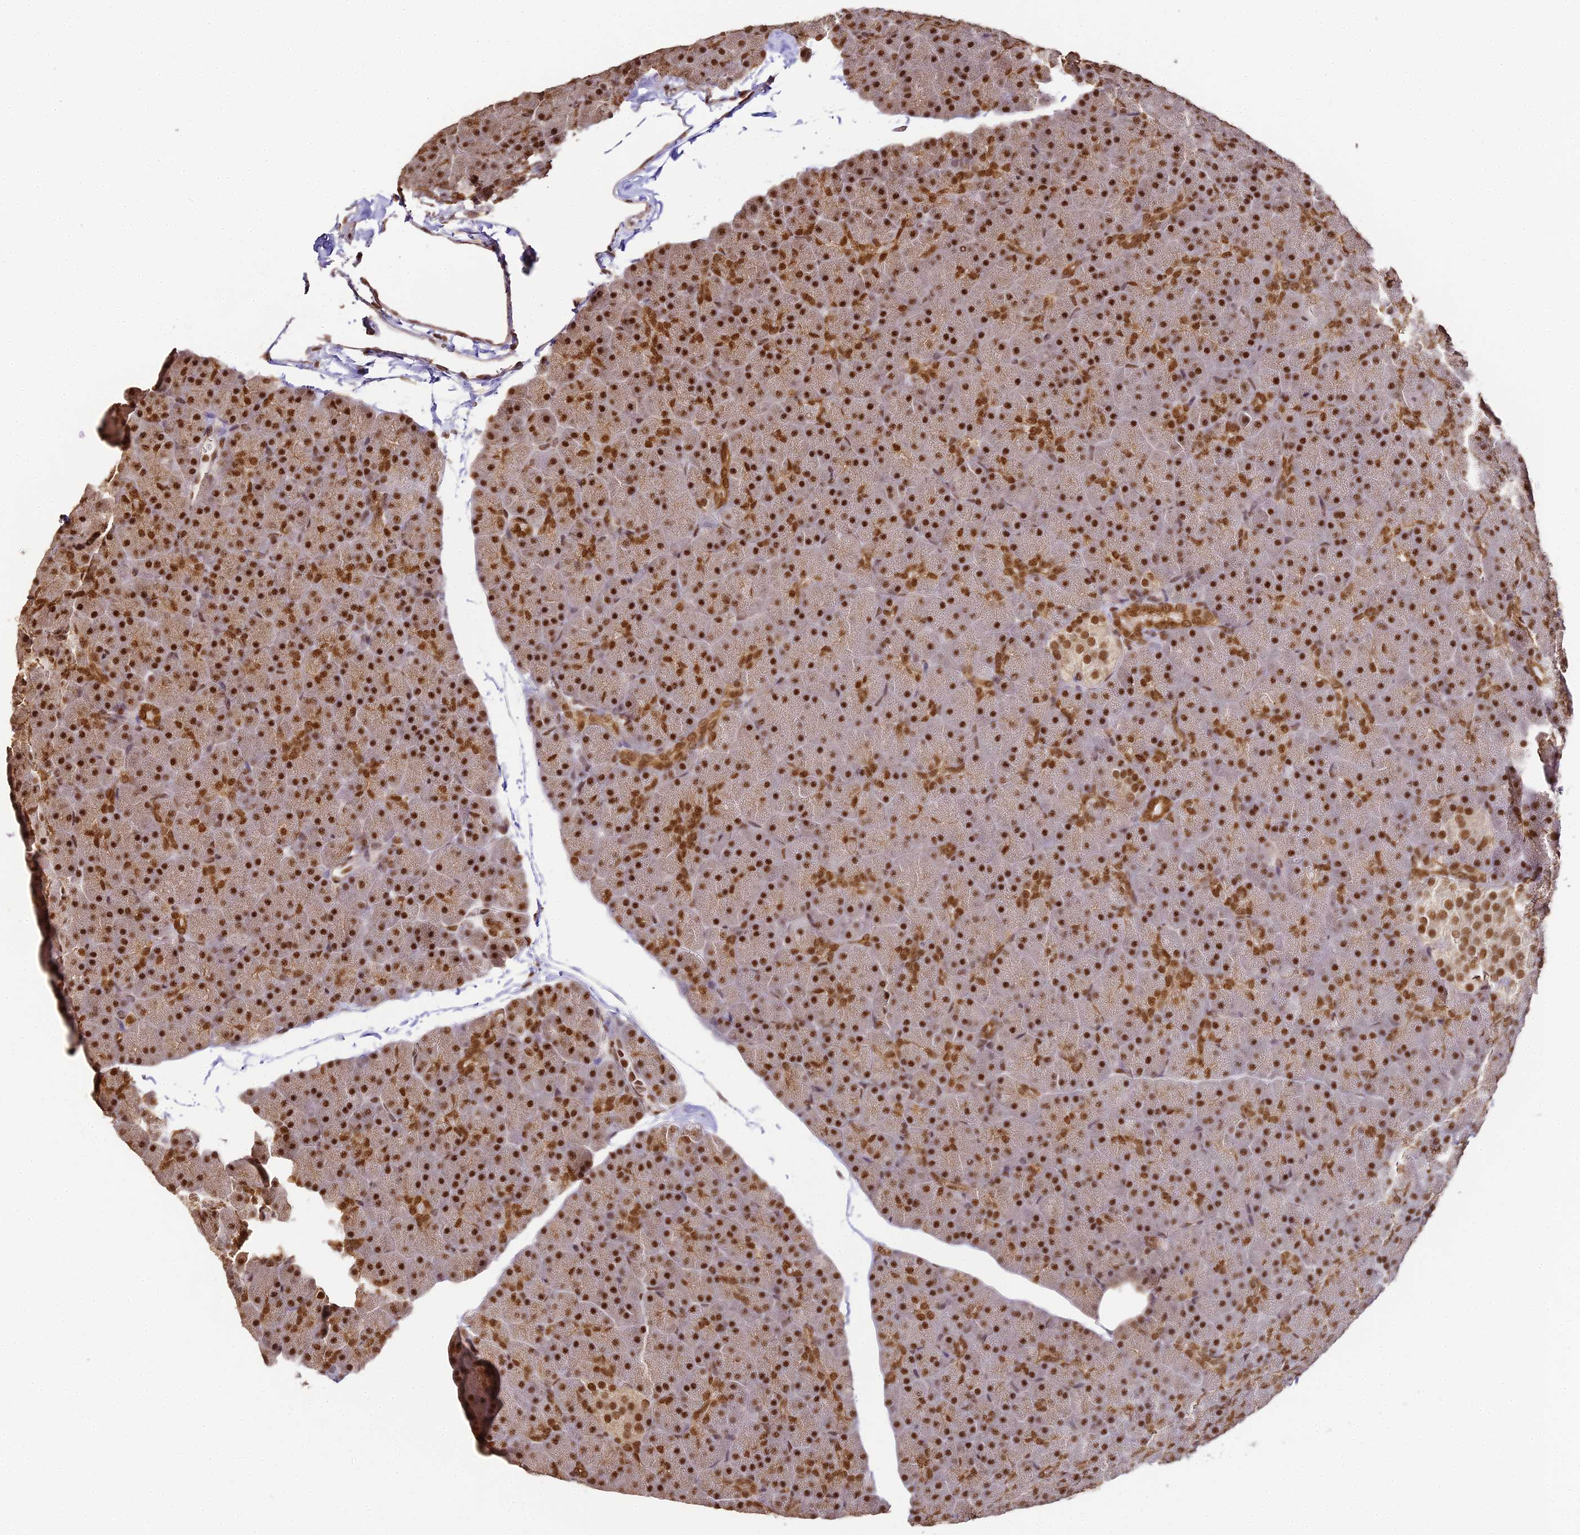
{"staining": {"intensity": "strong", "quantity": ">75%", "location": "nuclear"}, "tissue": "pancreas", "cell_type": "Exocrine glandular cells", "image_type": "normal", "snomed": [{"axis": "morphology", "description": "Normal tissue, NOS"}, {"axis": "topography", "description": "Pancreas"}], "caption": "Protein expression analysis of unremarkable human pancreas reveals strong nuclear positivity in approximately >75% of exocrine glandular cells.", "gene": "HNRNPA1", "patient": {"sex": "male", "age": 36}}